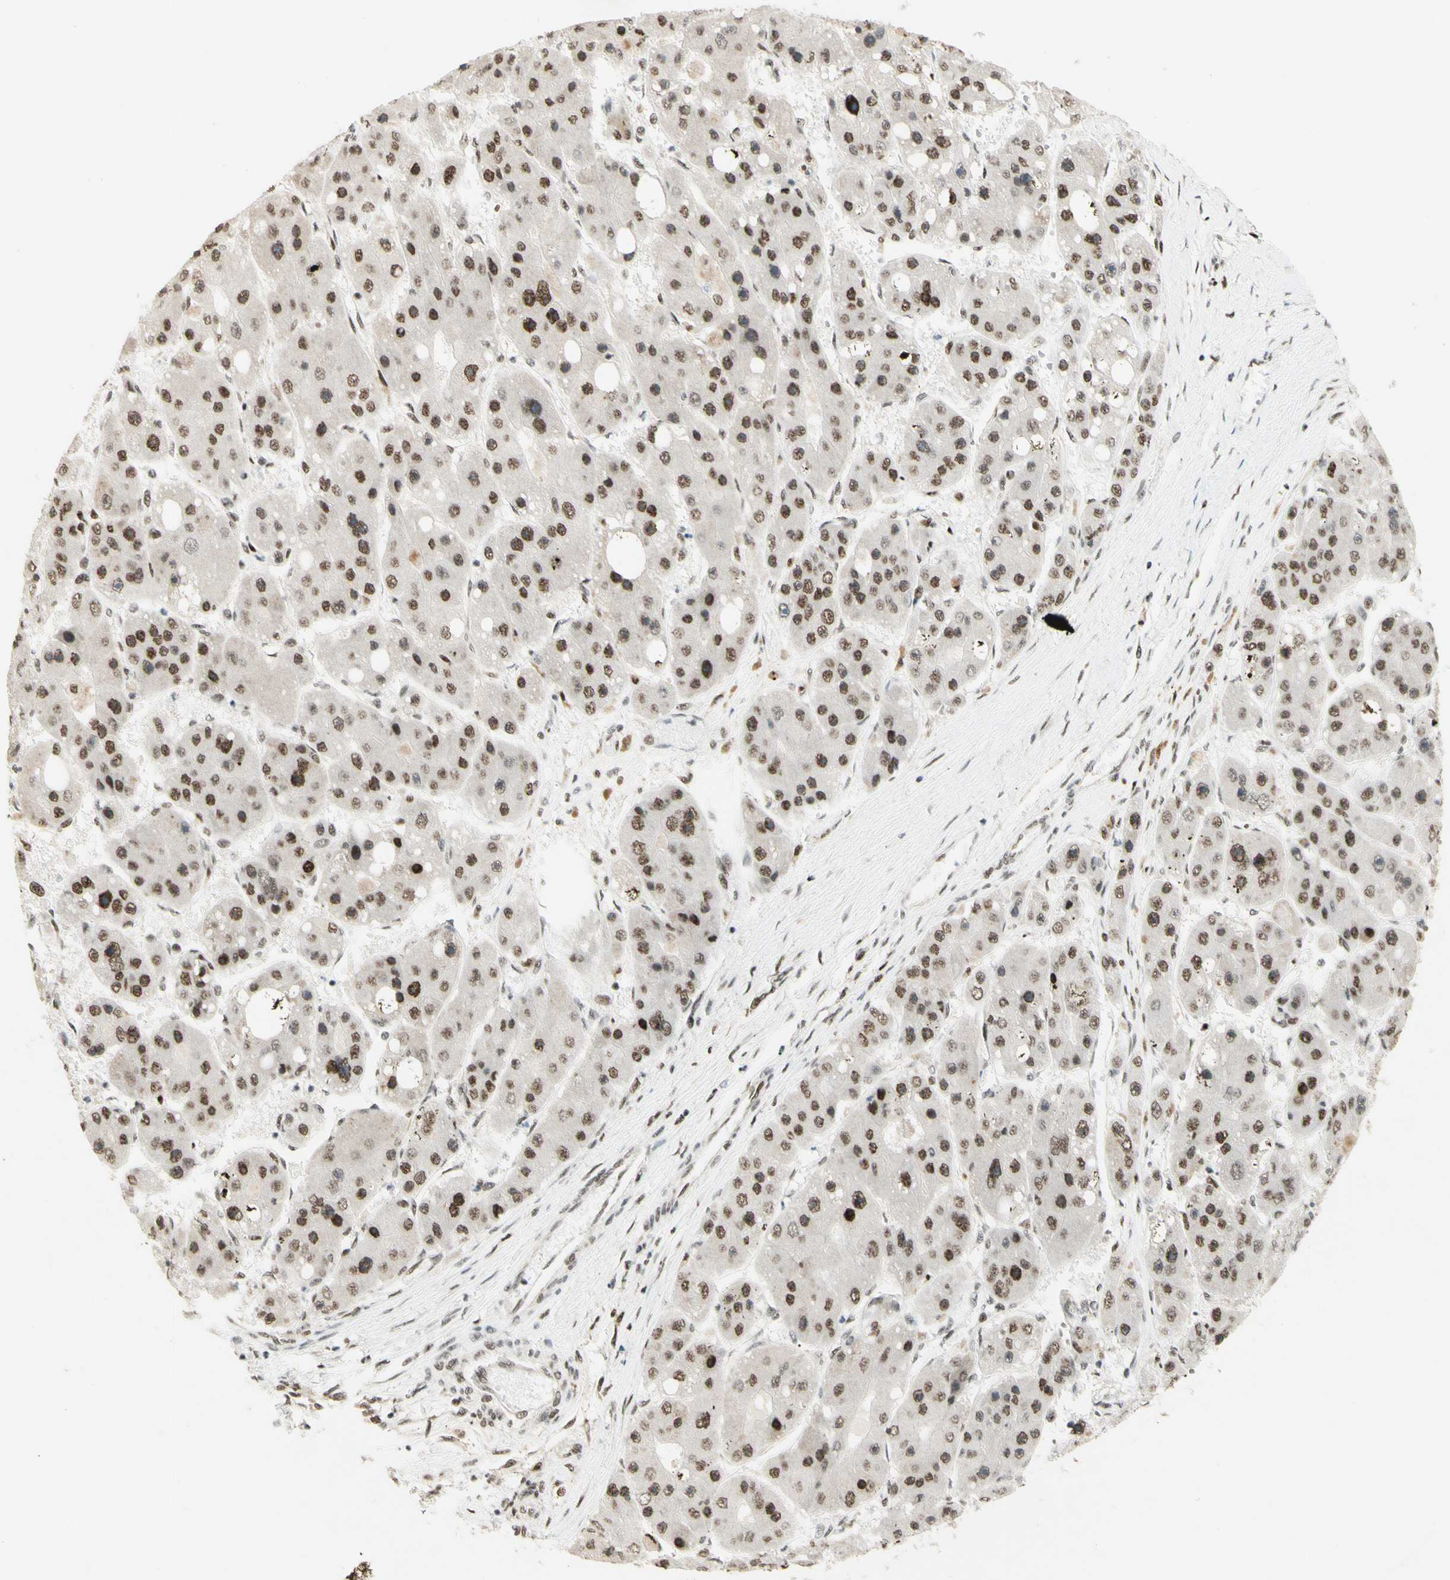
{"staining": {"intensity": "strong", "quantity": ">75%", "location": "nuclear"}, "tissue": "liver cancer", "cell_type": "Tumor cells", "image_type": "cancer", "snomed": [{"axis": "morphology", "description": "Carcinoma, Hepatocellular, NOS"}, {"axis": "topography", "description": "Liver"}], "caption": "An immunohistochemistry (IHC) photomicrograph of tumor tissue is shown. Protein staining in brown highlights strong nuclear positivity in liver cancer (hepatocellular carcinoma) within tumor cells.", "gene": "DHX9", "patient": {"sex": "female", "age": 61}}